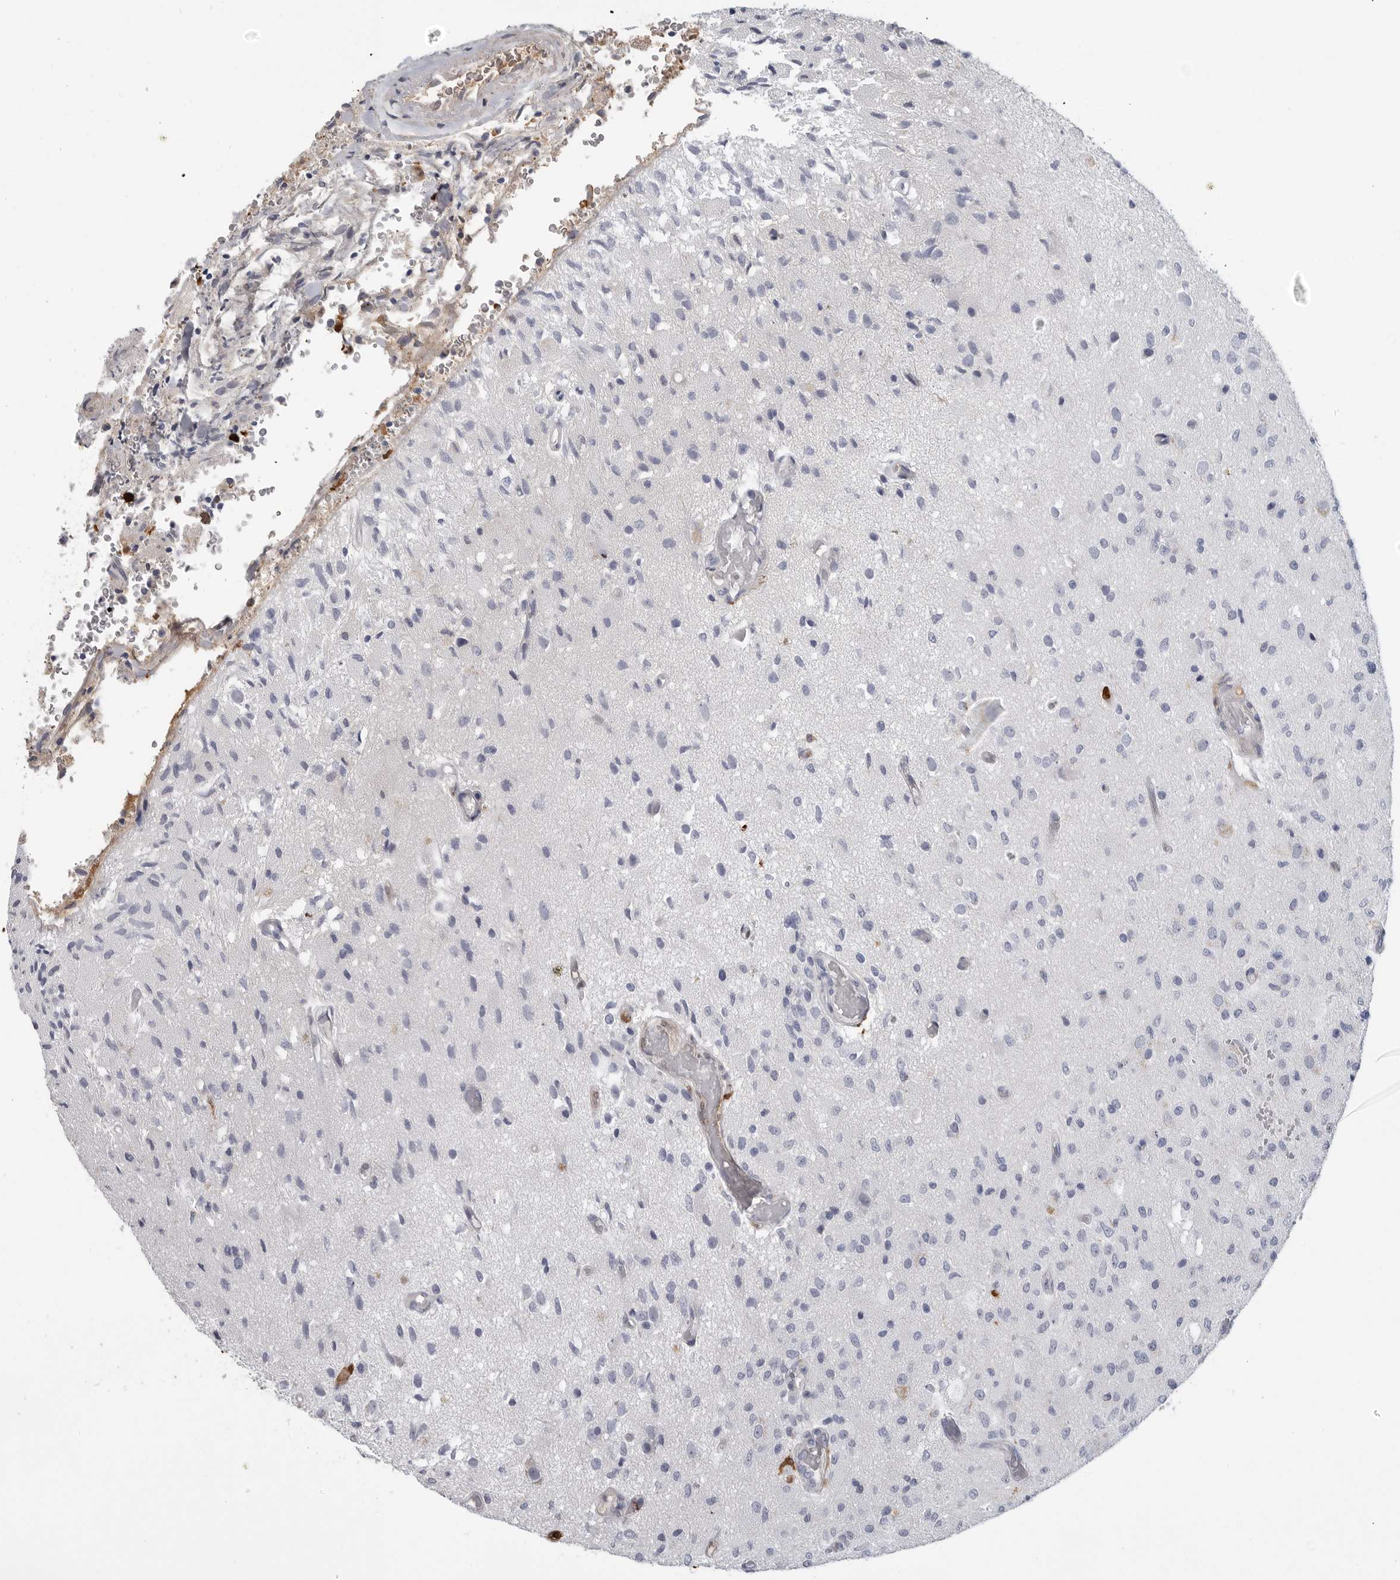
{"staining": {"intensity": "negative", "quantity": "none", "location": "none"}, "tissue": "glioma", "cell_type": "Tumor cells", "image_type": "cancer", "snomed": [{"axis": "morphology", "description": "Normal tissue, NOS"}, {"axis": "morphology", "description": "Glioma, malignant, High grade"}, {"axis": "topography", "description": "Cerebral cortex"}], "caption": "This is an IHC photomicrograph of human glioma. There is no expression in tumor cells.", "gene": "CYB561D1", "patient": {"sex": "male", "age": 77}}